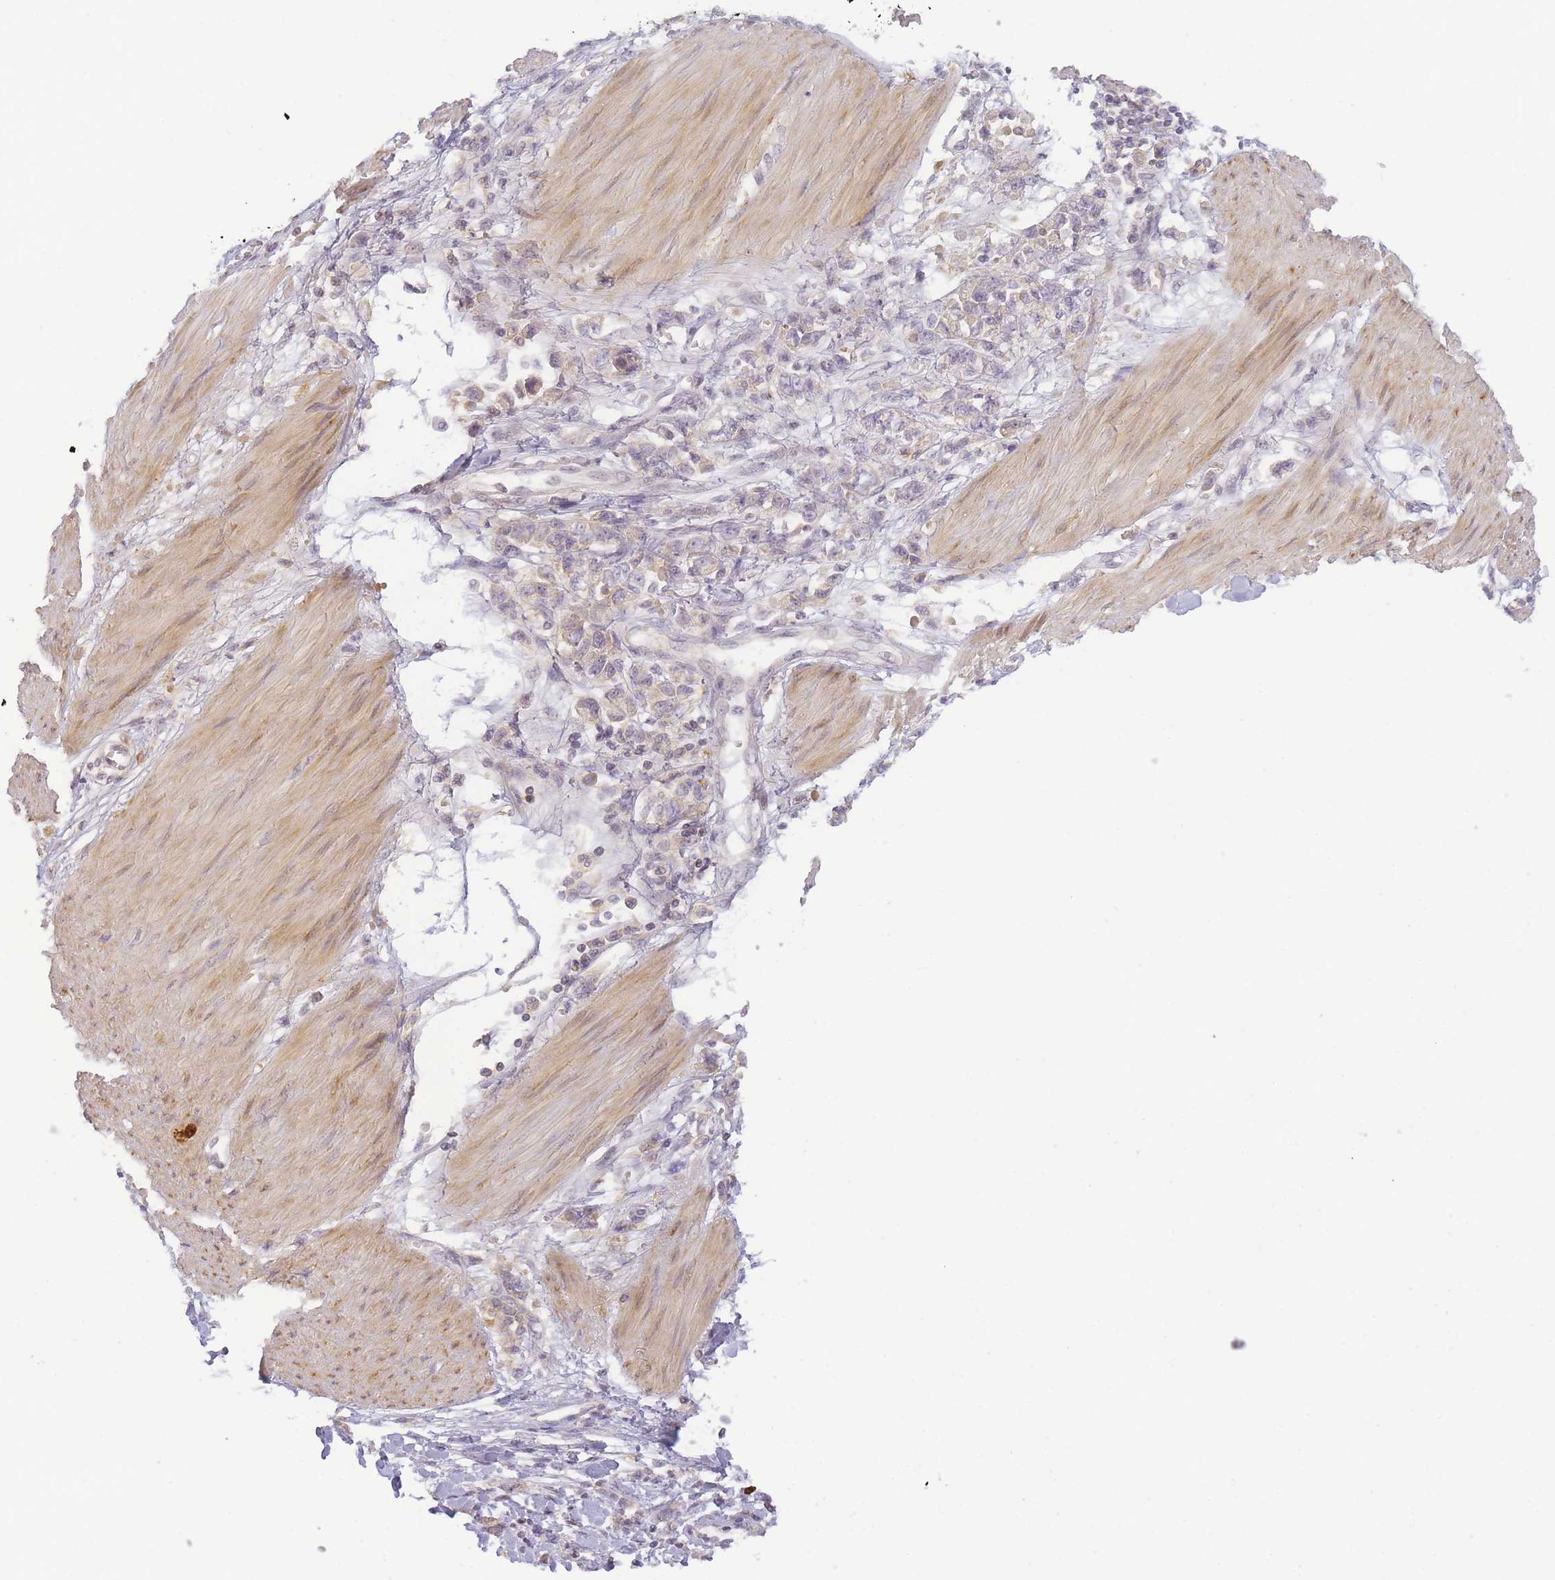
{"staining": {"intensity": "negative", "quantity": "none", "location": "none"}, "tissue": "stomach cancer", "cell_type": "Tumor cells", "image_type": "cancer", "snomed": [{"axis": "morphology", "description": "Adenocarcinoma, NOS"}, {"axis": "topography", "description": "Stomach"}], "caption": "Immunohistochemical staining of human stomach adenocarcinoma reveals no significant expression in tumor cells.", "gene": "RRAD", "patient": {"sex": "female", "age": 76}}